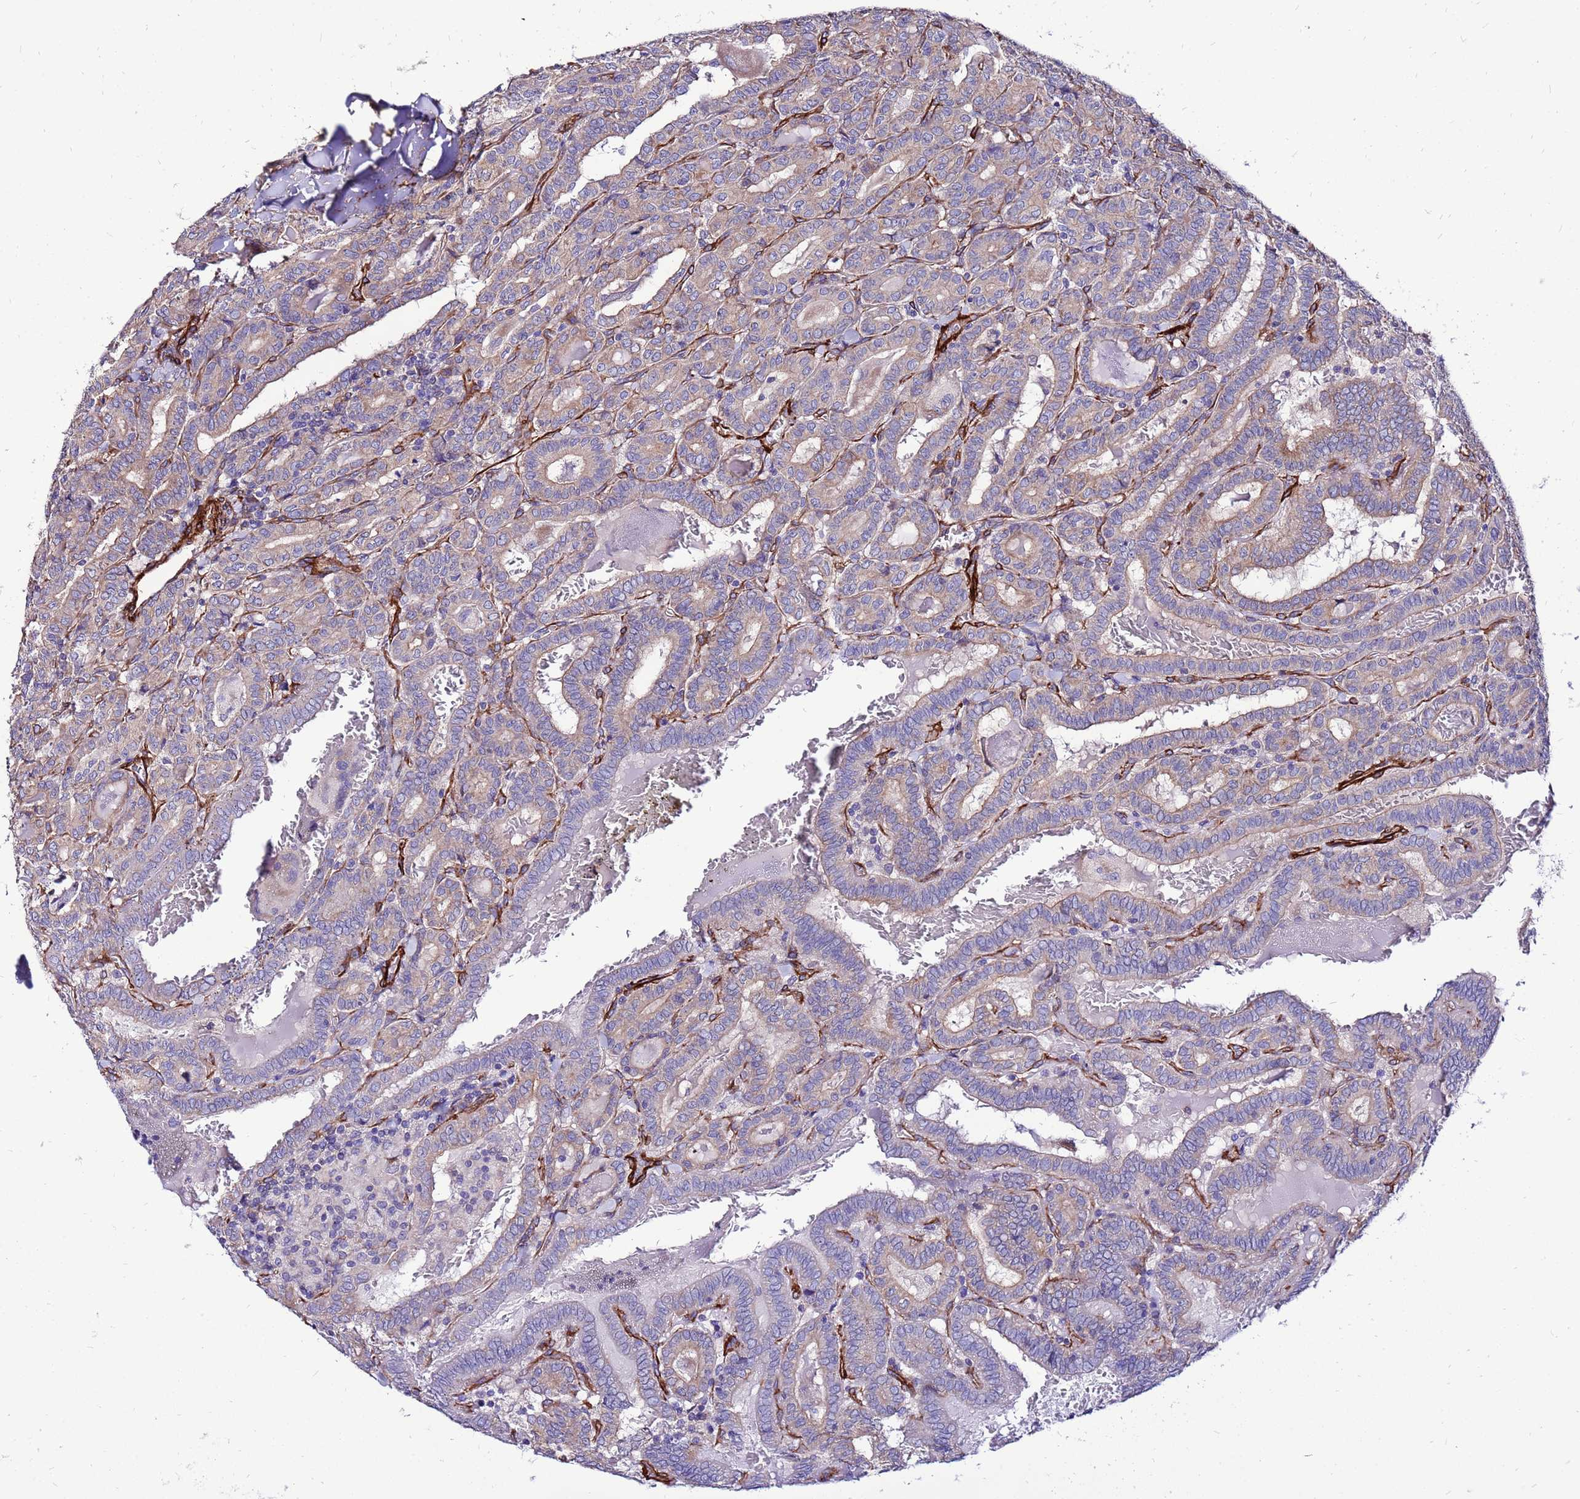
{"staining": {"intensity": "weak", "quantity": "25%-75%", "location": "cytoplasmic/membranous"}, "tissue": "thyroid cancer", "cell_type": "Tumor cells", "image_type": "cancer", "snomed": [{"axis": "morphology", "description": "Papillary adenocarcinoma, NOS"}, {"axis": "topography", "description": "Thyroid gland"}], "caption": "This is a photomicrograph of immunohistochemistry (IHC) staining of thyroid papillary adenocarcinoma, which shows weak expression in the cytoplasmic/membranous of tumor cells.", "gene": "EI24", "patient": {"sex": "female", "age": 72}}